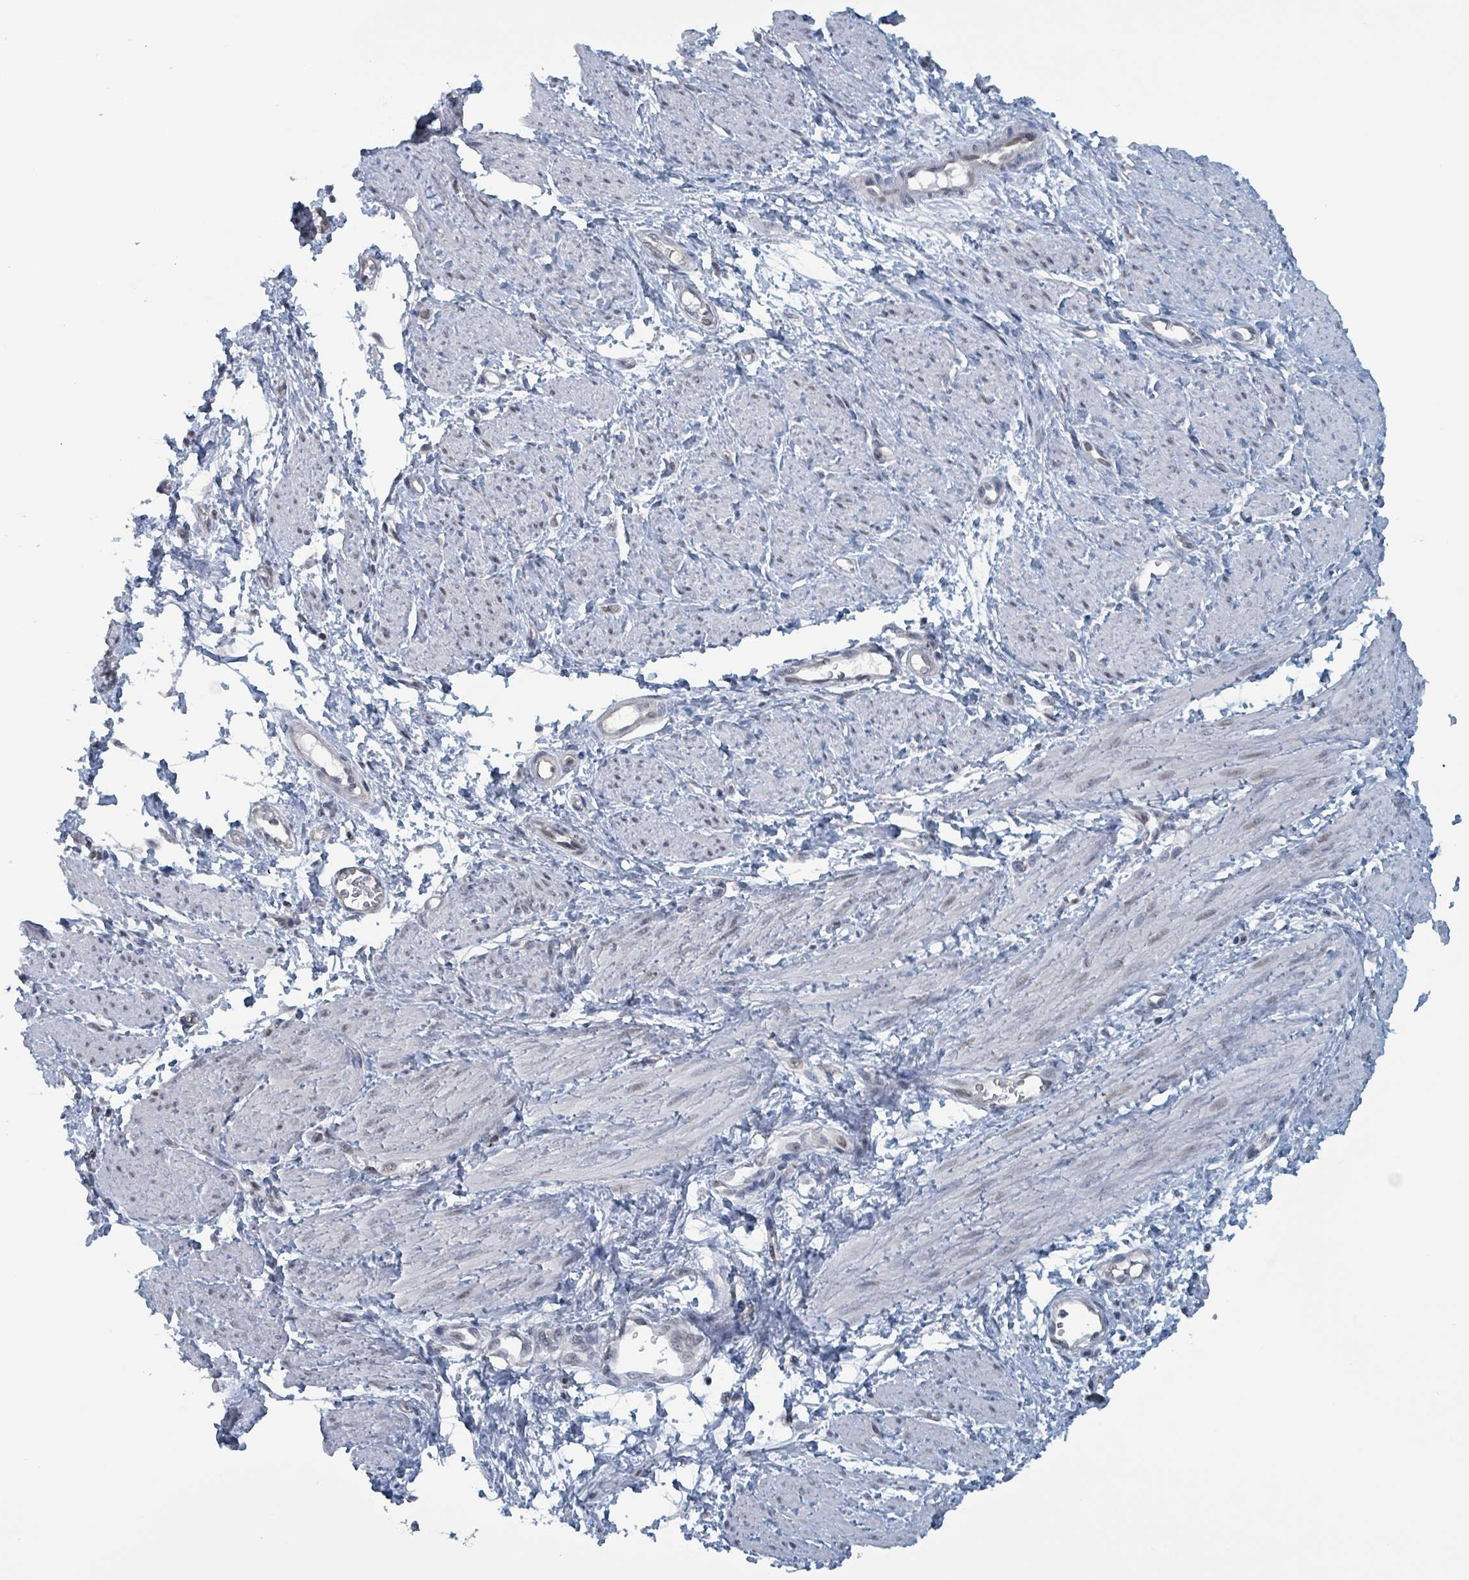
{"staining": {"intensity": "weak", "quantity": "<25%", "location": "nuclear"}, "tissue": "smooth muscle", "cell_type": "Smooth muscle cells", "image_type": "normal", "snomed": [{"axis": "morphology", "description": "Normal tissue, NOS"}, {"axis": "topography", "description": "Smooth muscle"}, {"axis": "topography", "description": "Uterus"}], "caption": "IHC image of benign smooth muscle stained for a protein (brown), which reveals no expression in smooth muscle cells.", "gene": "BIVM", "patient": {"sex": "female", "age": 39}}